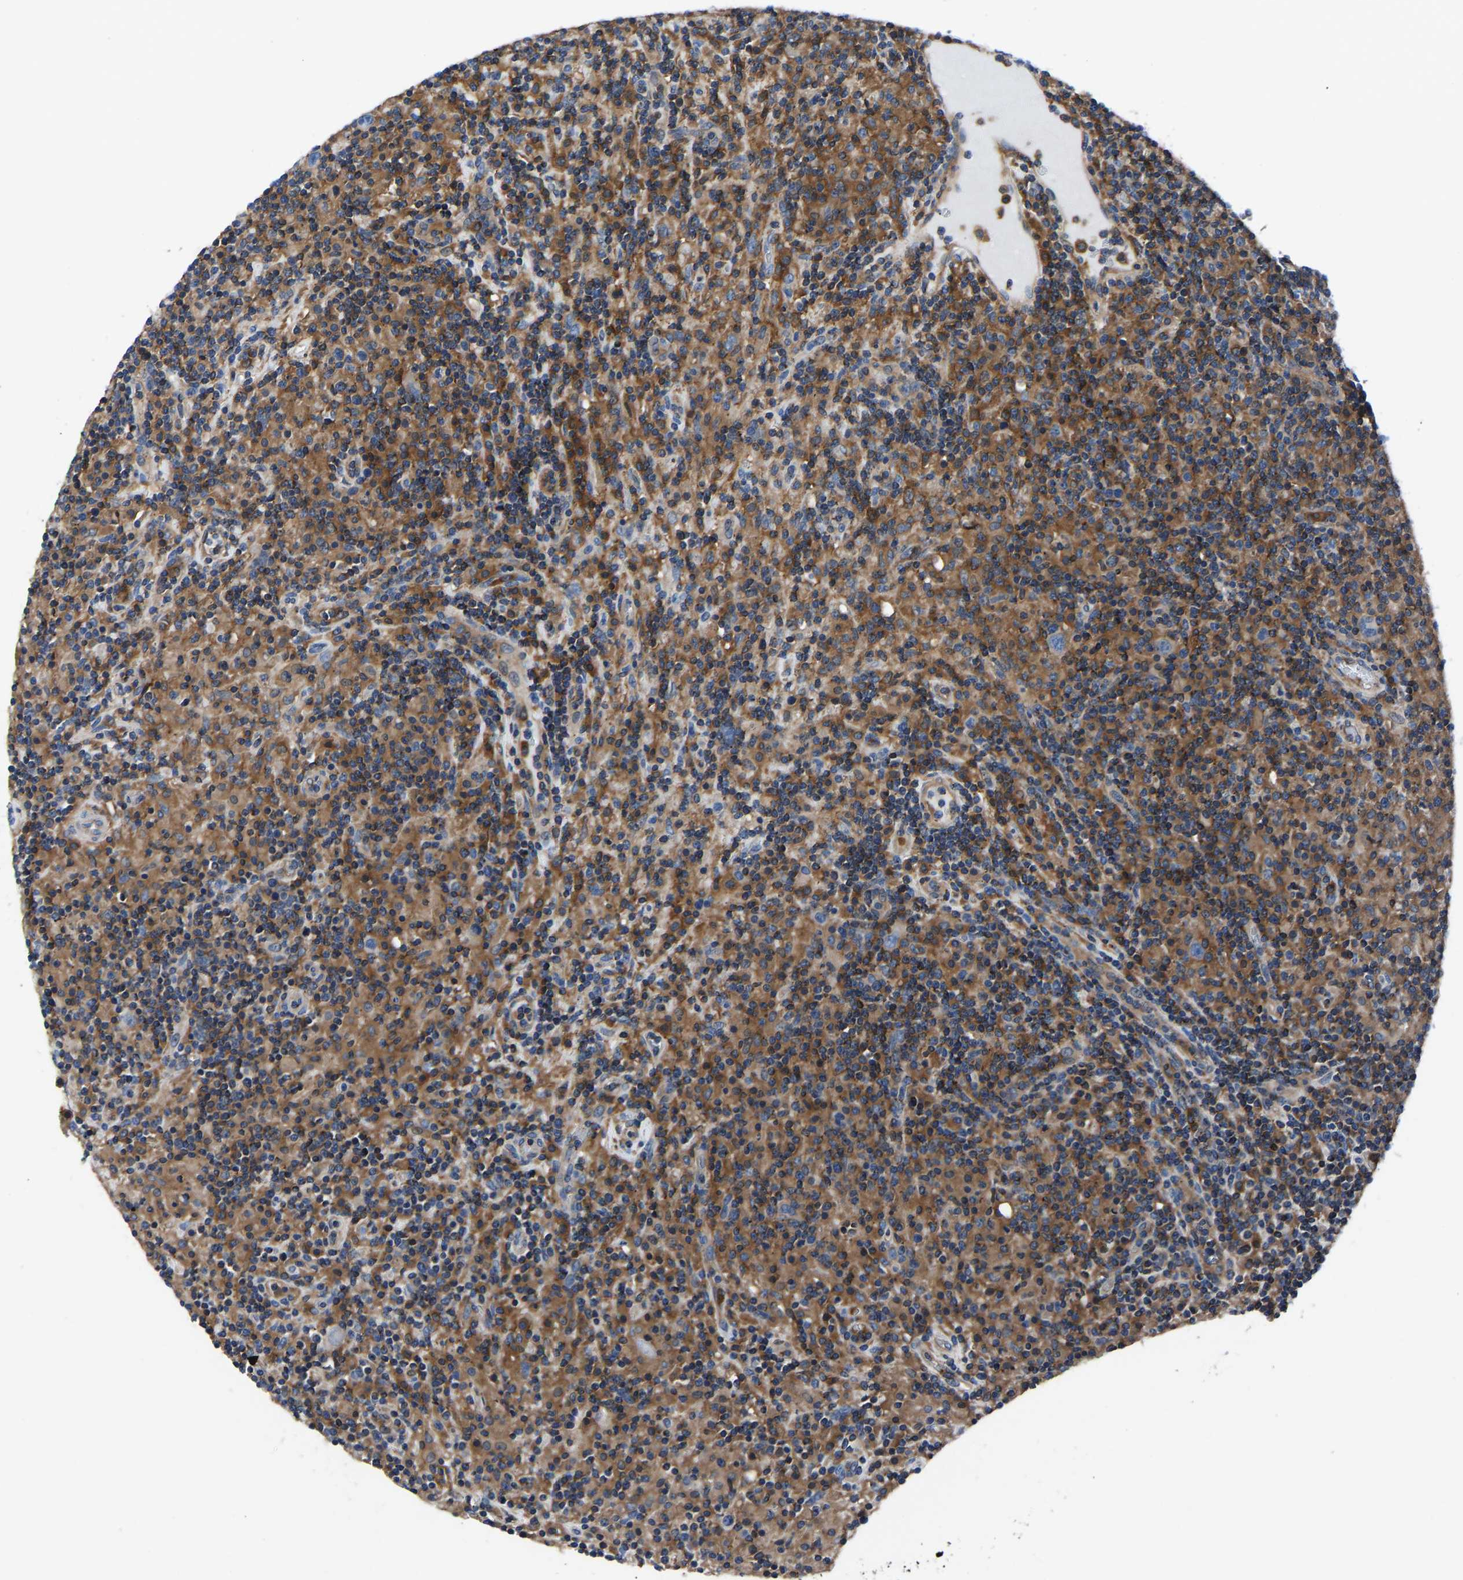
{"staining": {"intensity": "weak", "quantity": "25%-75%", "location": "cytoplasmic/membranous"}, "tissue": "lymphoma", "cell_type": "Tumor cells", "image_type": "cancer", "snomed": [{"axis": "morphology", "description": "Hodgkin's disease, NOS"}, {"axis": "topography", "description": "Lymph node"}], "caption": "A low amount of weak cytoplasmic/membranous staining is present in approximately 25%-75% of tumor cells in lymphoma tissue.", "gene": "PRKAR1A", "patient": {"sex": "male", "age": 70}}